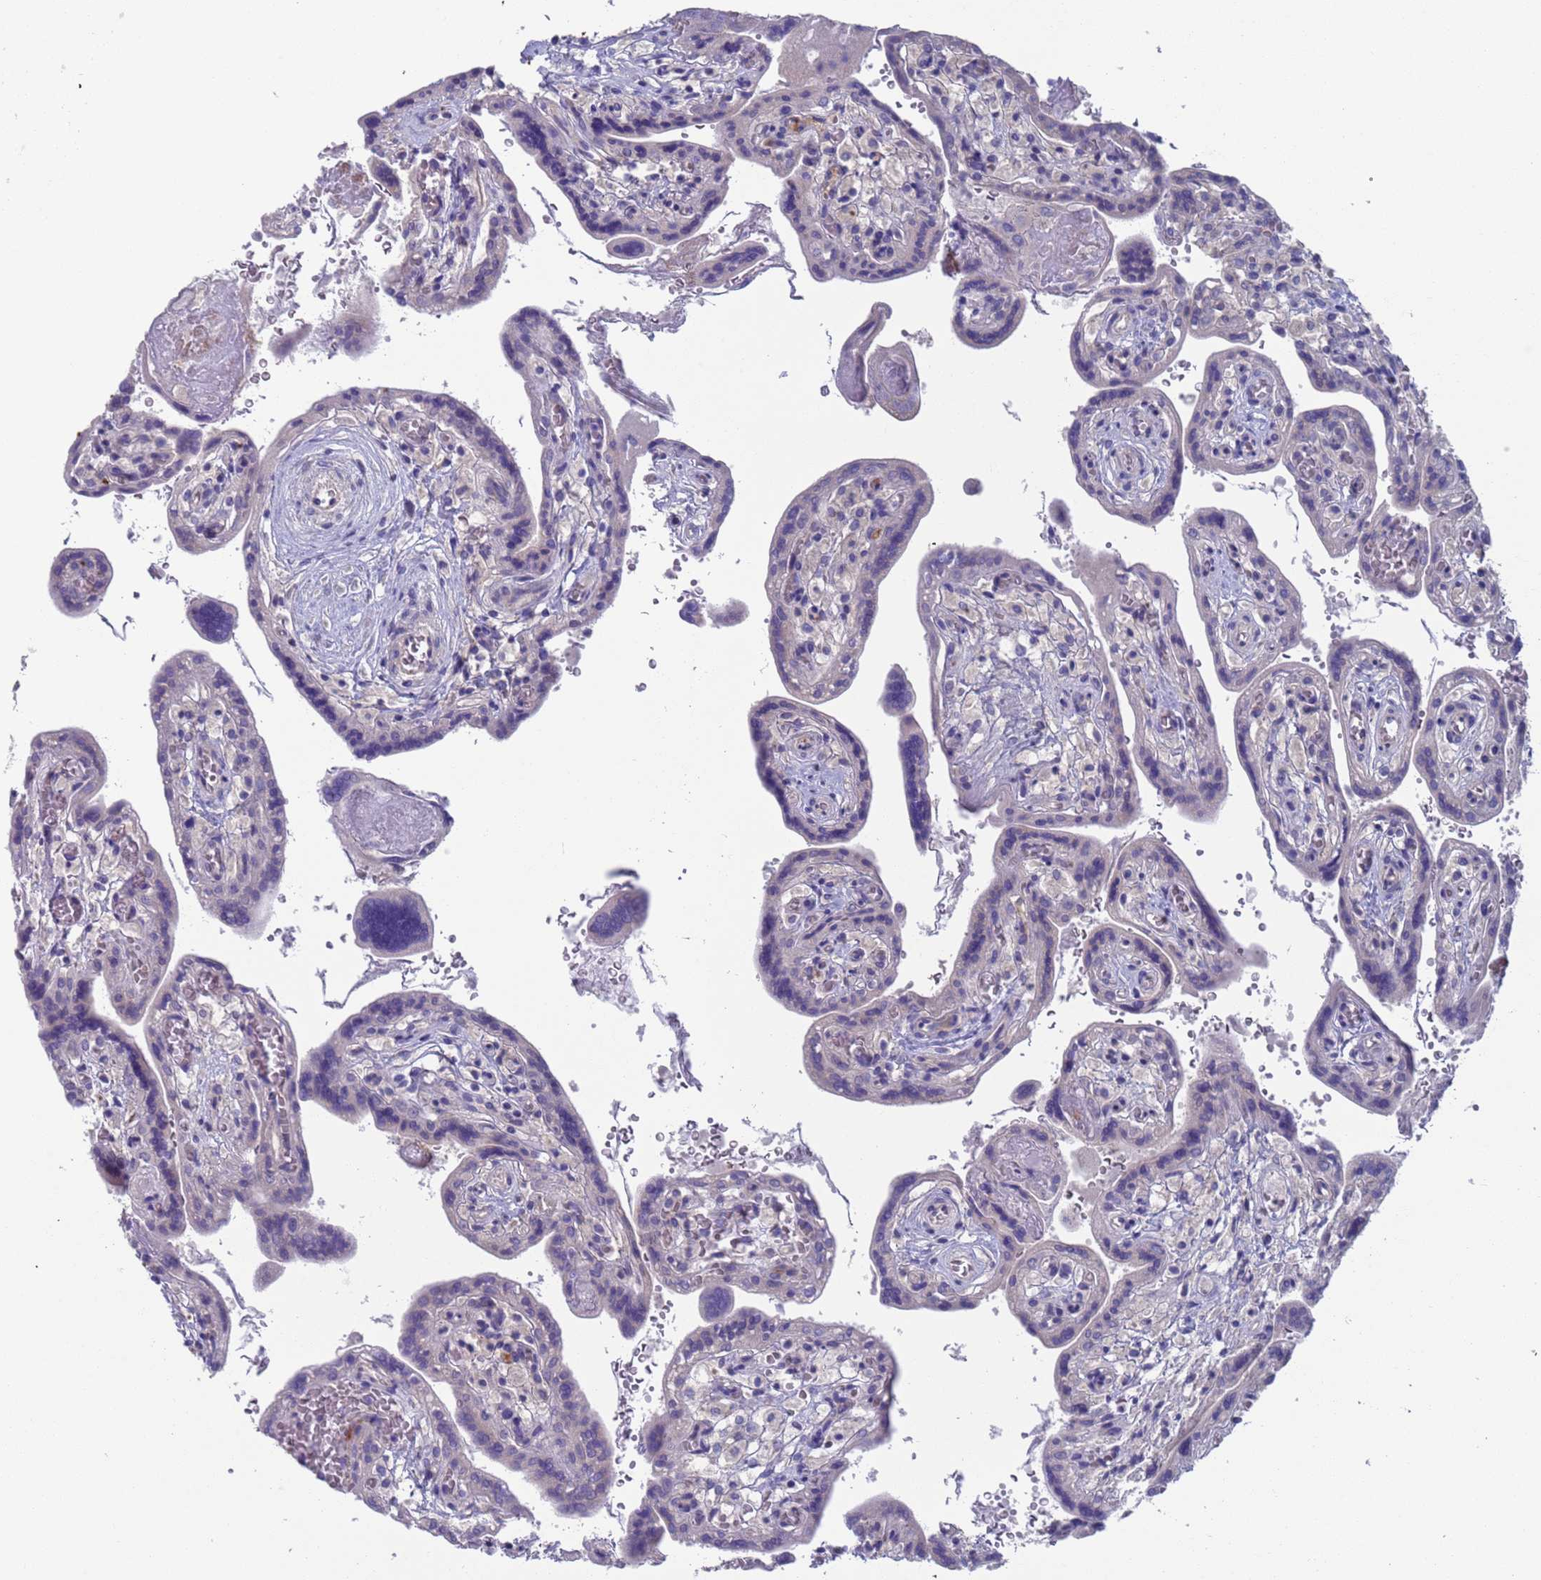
{"staining": {"intensity": "negative", "quantity": "none", "location": "none"}, "tissue": "placenta", "cell_type": "Trophoblastic cells", "image_type": "normal", "snomed": [{"axis": "morphology", "description": "Normal tissue, NOS"}, {"axis": "topography", "description": "Placenta"}], "caption": "A high-resolution micrograph shows immunohistochemistry (IHC) staining of unremarkable placenta, which demonstrates no significant positivity in trophoblastic cells.", "gene": "PET117", "patient": {"sex": "female", "age": 37}}